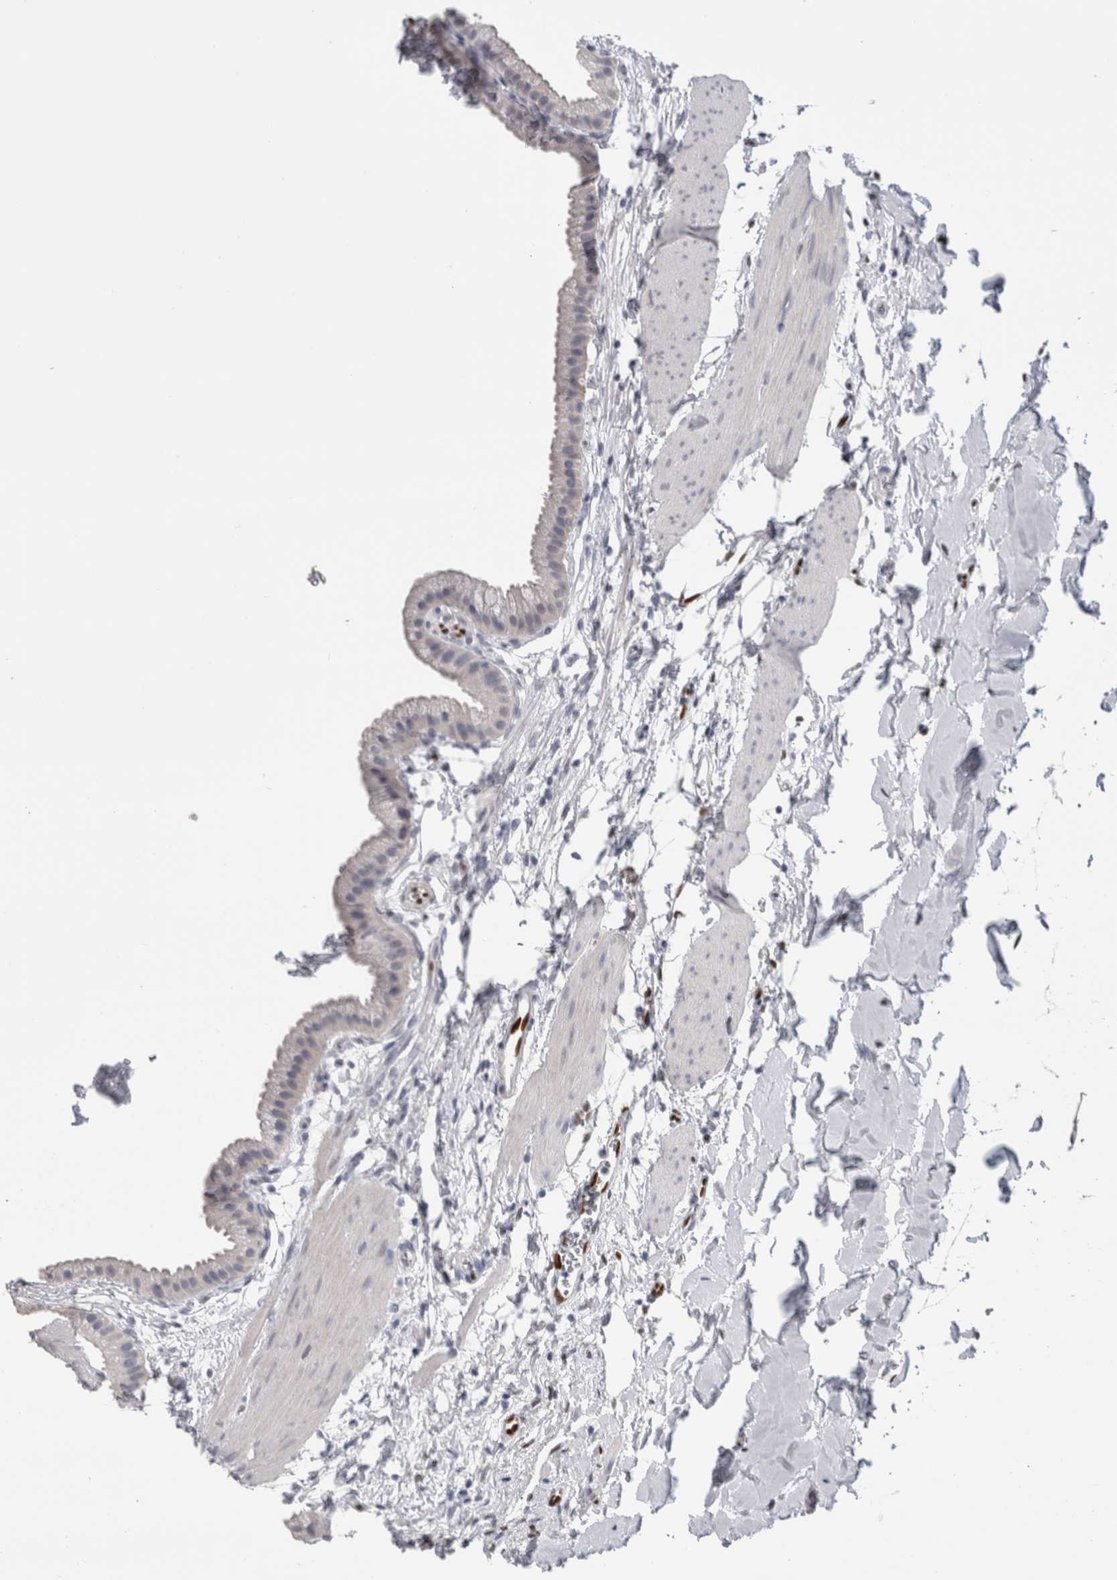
{"staining": {"intensity": "negative", "quantity": "none", "location": "none"}, "tissue": "gallbladder", "cell_type": "Glandular cells", "image_type": "normal", "snomed": [{"axis": "morphology", "description": "Normal tissue, NOS"}, {"axis": "topography", "description": "Gallbladder"}], "caption": "This is an immunohistochemistry histopathology image of unremarkable human gallbladder. There is no positivity in glandular cells.", "gene": "IL33", "patient": {"sex": "female", "age": 64}}